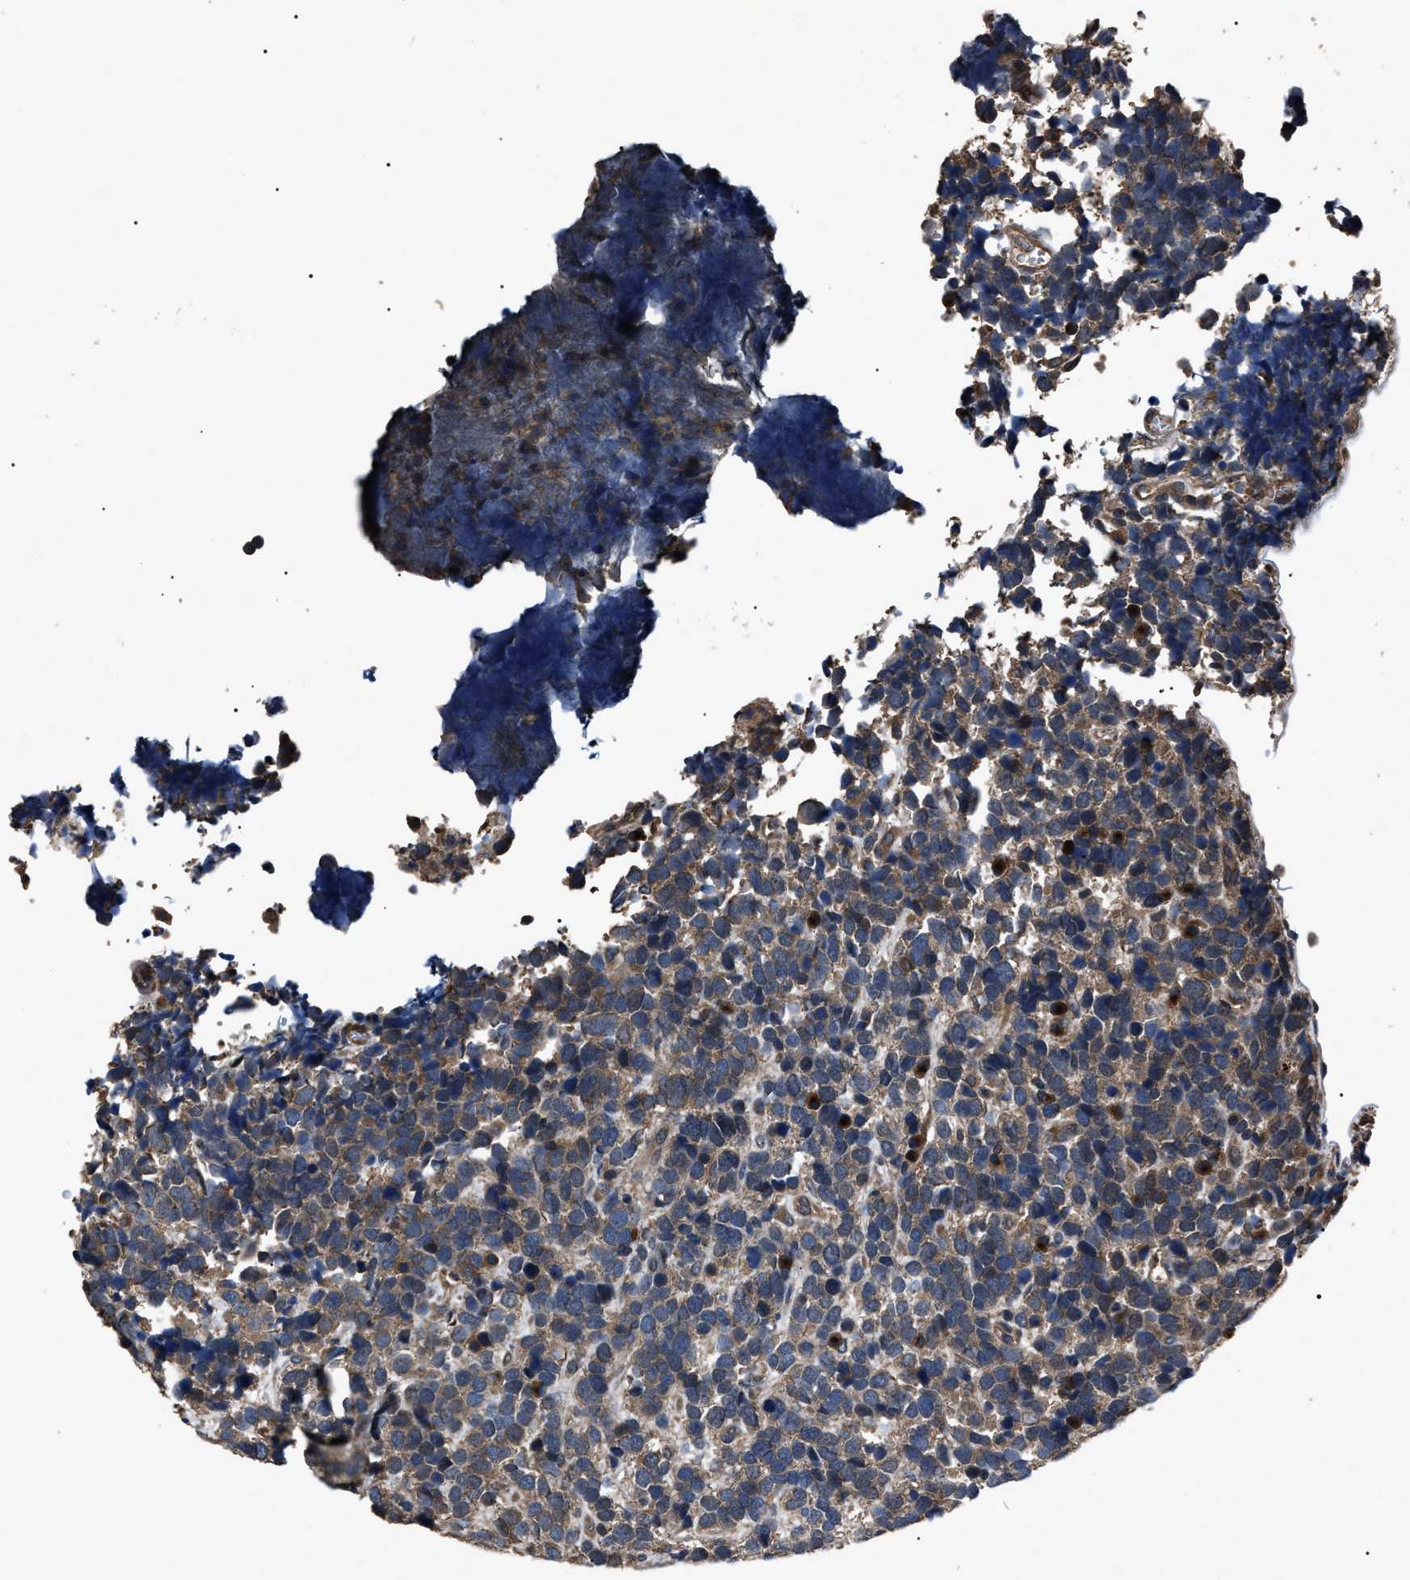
{"staining": {"intensity": "moderate", "quantity": ">75%", "location": "cytoplasmic/membranous"}, "tissue": "urothelial cancer", "cell_type": "Tumor cells", "image_type": "cancer", "snomed": [{"axis": "morphology", "description": "Urothelial carcinoma, High grade"}, {"axis": "topography", "description": "Urinary bladder"}], "caption": "Protein staining shows moderate cytoplasmic/membranous staining in about >75% of tumor cells in high-grade urothelial carcinoma. Immunohistochemistry (ihc) stains the protein of interest in brown and the nuclei are stained blue.", "gene": "RNF216", "patient": {"sex": "female", "age": 82}}